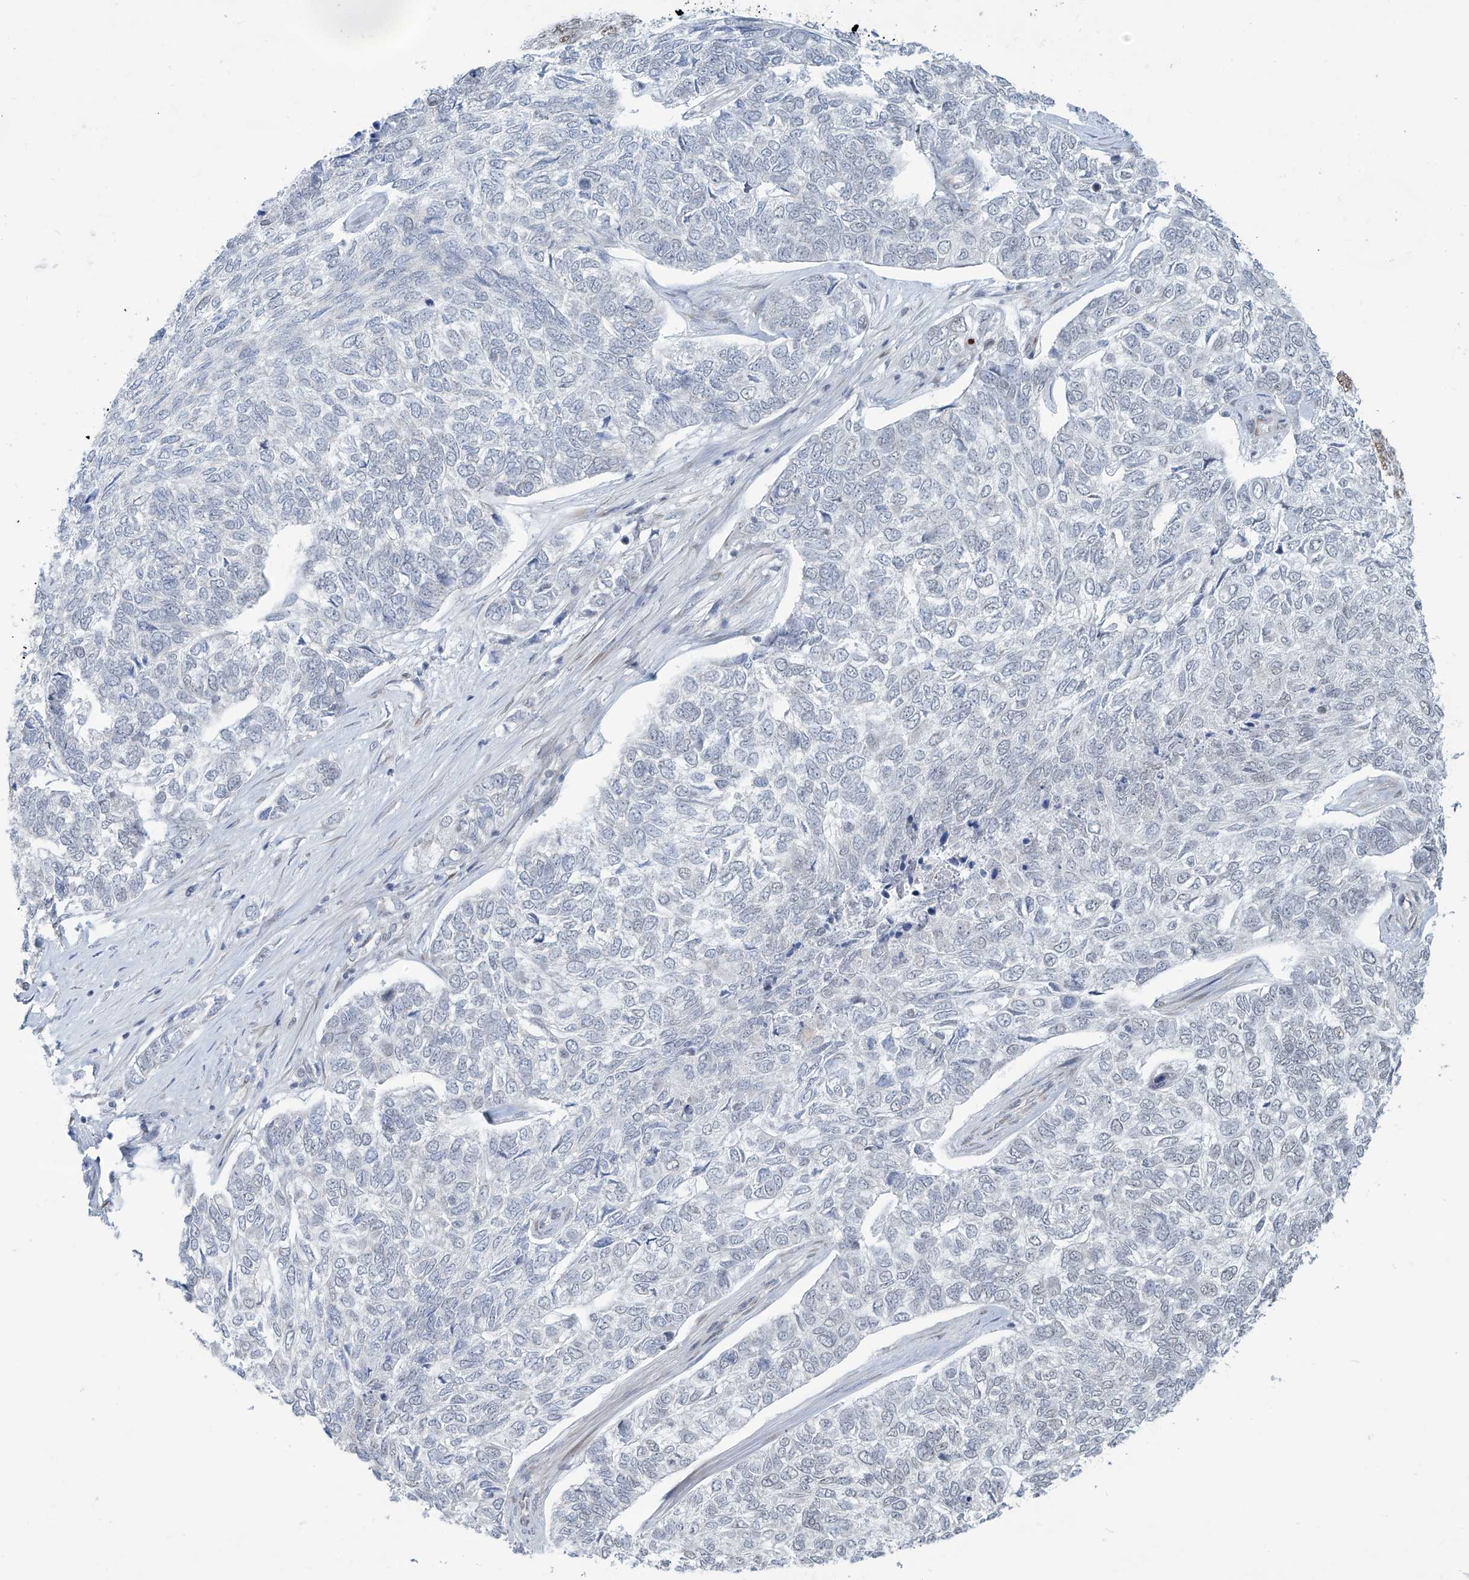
{"staining": {"intensity": "negative", "quantity": "none", "location": "none"}, "tissue": "skin cancer", "cell_type": "Tumor cells", "image_type": "cancer", "snomed": [{"axis": "morphology", "description": "Basal cell carcinoma"}, {"axis": "topography", "description": "Skin"}], "caption": "A high-resolution micrograph shows immunohistochemistry (IHC) staining of skin cancer, which demonstrates no significant staining in tumor cells.", "gene": "SARNP", "patient": {"sex": "female", "age": 65}}